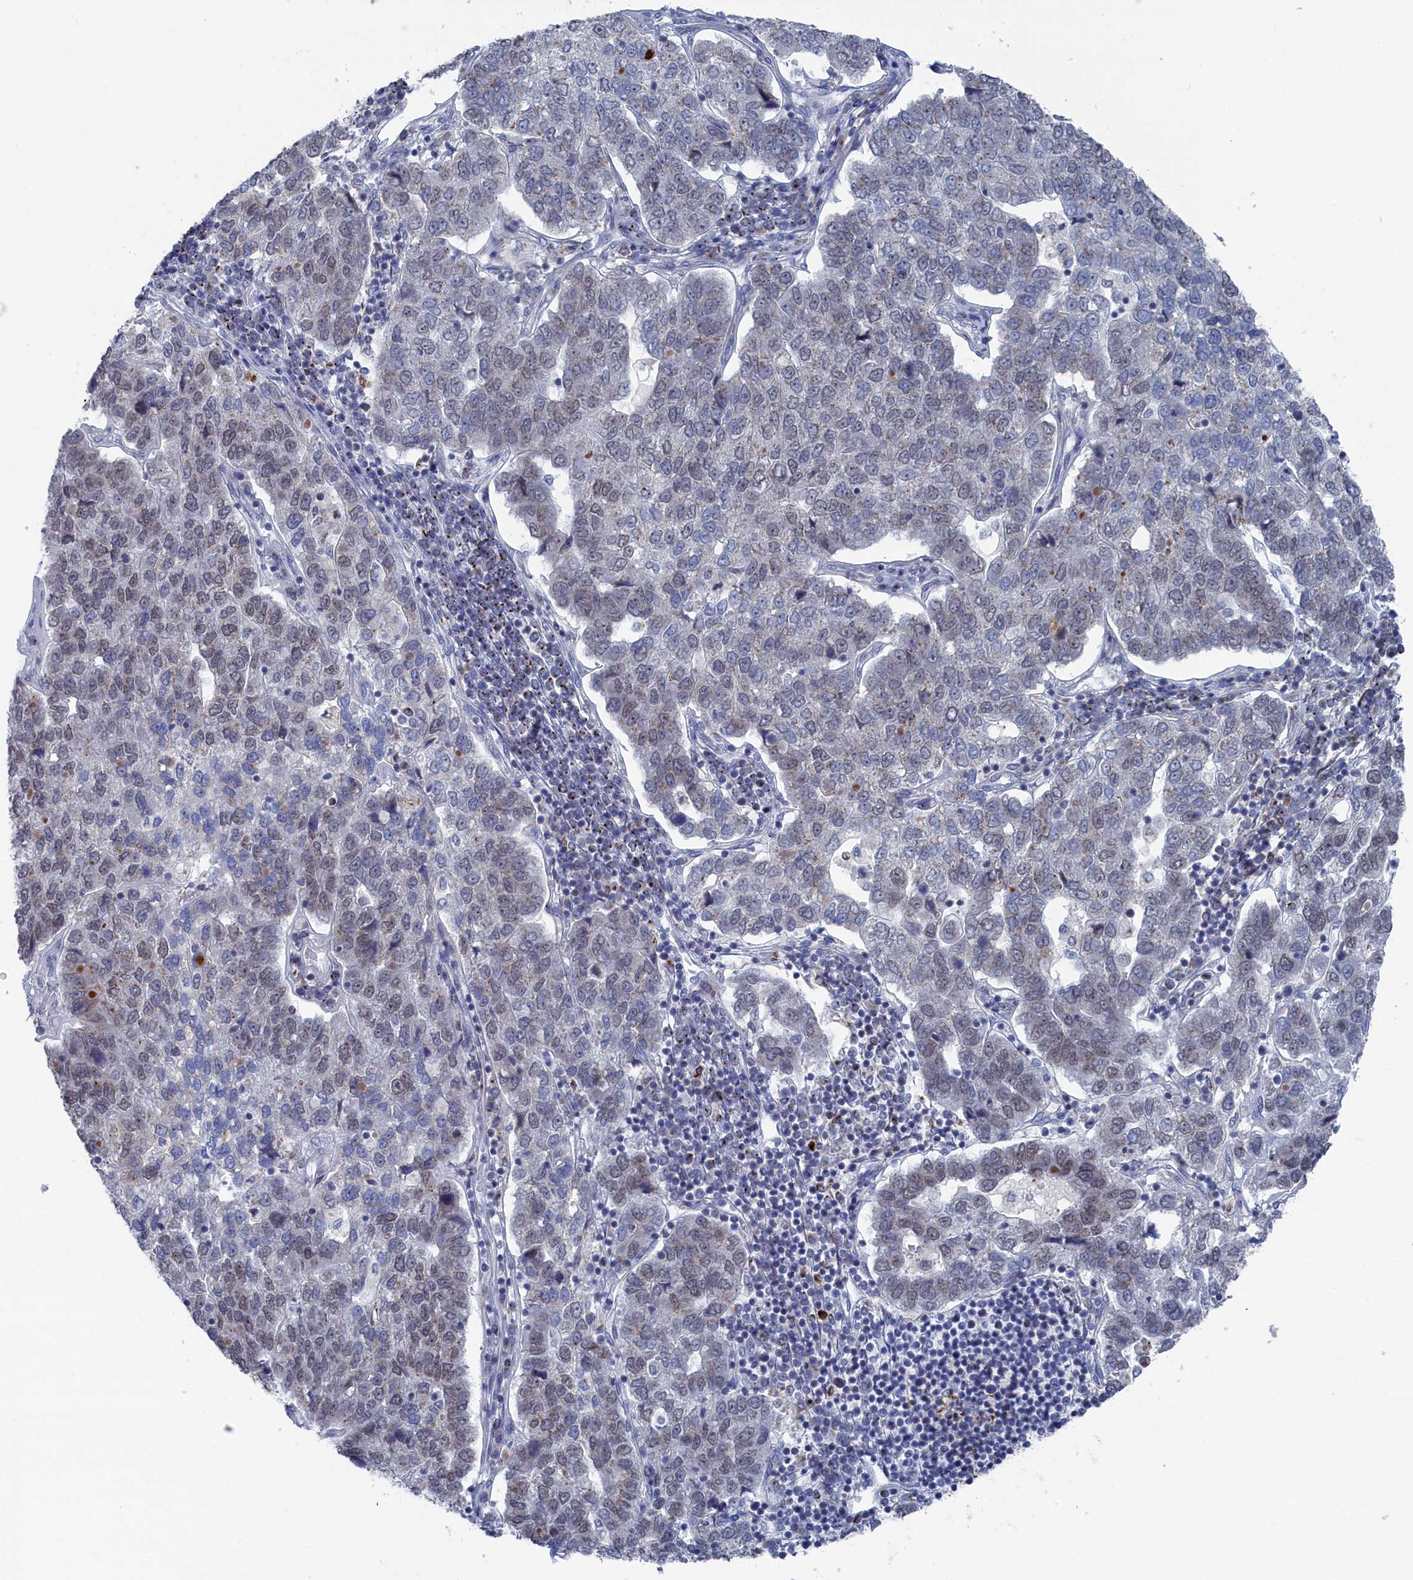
{"staining": {"intensity": "weak", "quantity": "25%-75%", "location": "nuclear"}, "tissue": "pancreatic cancer", "cell_type": "Tumor cells", "image_type": "cancer", "snomed": [{"axis": "morphology", "description": "Adenocarcinoma, NOS"}, {"axis": "topography", "description": "Pancreas"}], "caption": "High-power microscopy captured an immunohistochemistry (IHC) image of adenocarcinoma (pancreatic), revealing weak nuclear positivity in approximately 25%-75% of tumor cells. The protein of interest is stained brown, and the nuclei are stained in blue (DAB (3,3'-diaminobenzidine) IHC with brightfield microscopy, high magnification).", "gene": "IRX1", "patient": {"sex": "female", "age": 61}}